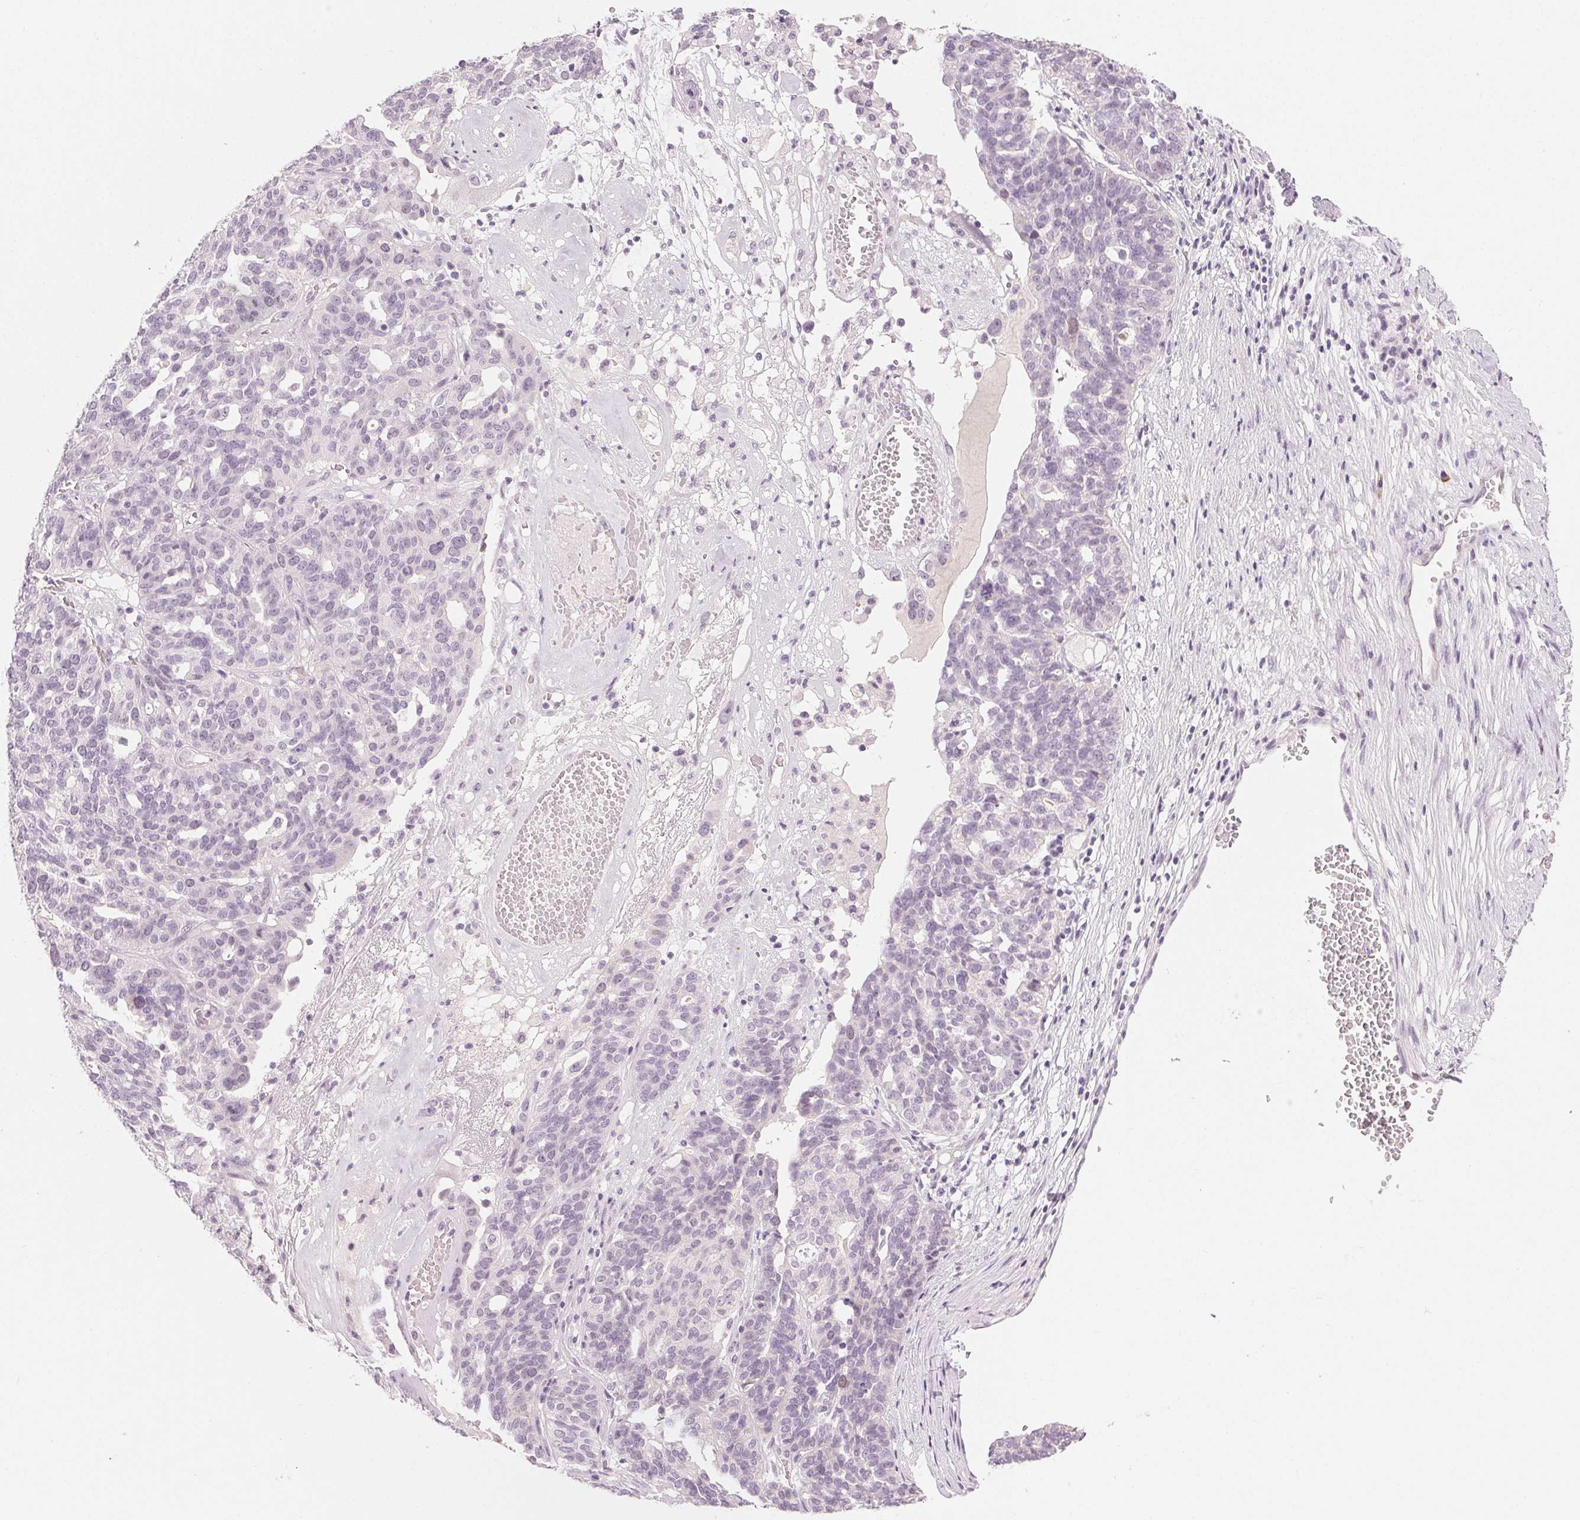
{"staining": {"intensity": "negative", "quantity": "none", "location": "none"}, "tissue": "ovarian cancer", "cell_type": "Tumor cells", "image_type": "cancer", "snomed": [{"axis": "morphology", "description": "Cystadenocarcinoma, serous, NOS"}, {"axis": "topography", "description": "Ovary"}], "caption": "High power microscopy histopathology image of an immunohistochemistry (IHC) micrograph of ovarian serous cystadenocarcinoma, revealing no significant staining in tumor cells.", "gene": "HSF5", "patient": {"sex": "female", "age": 59}}